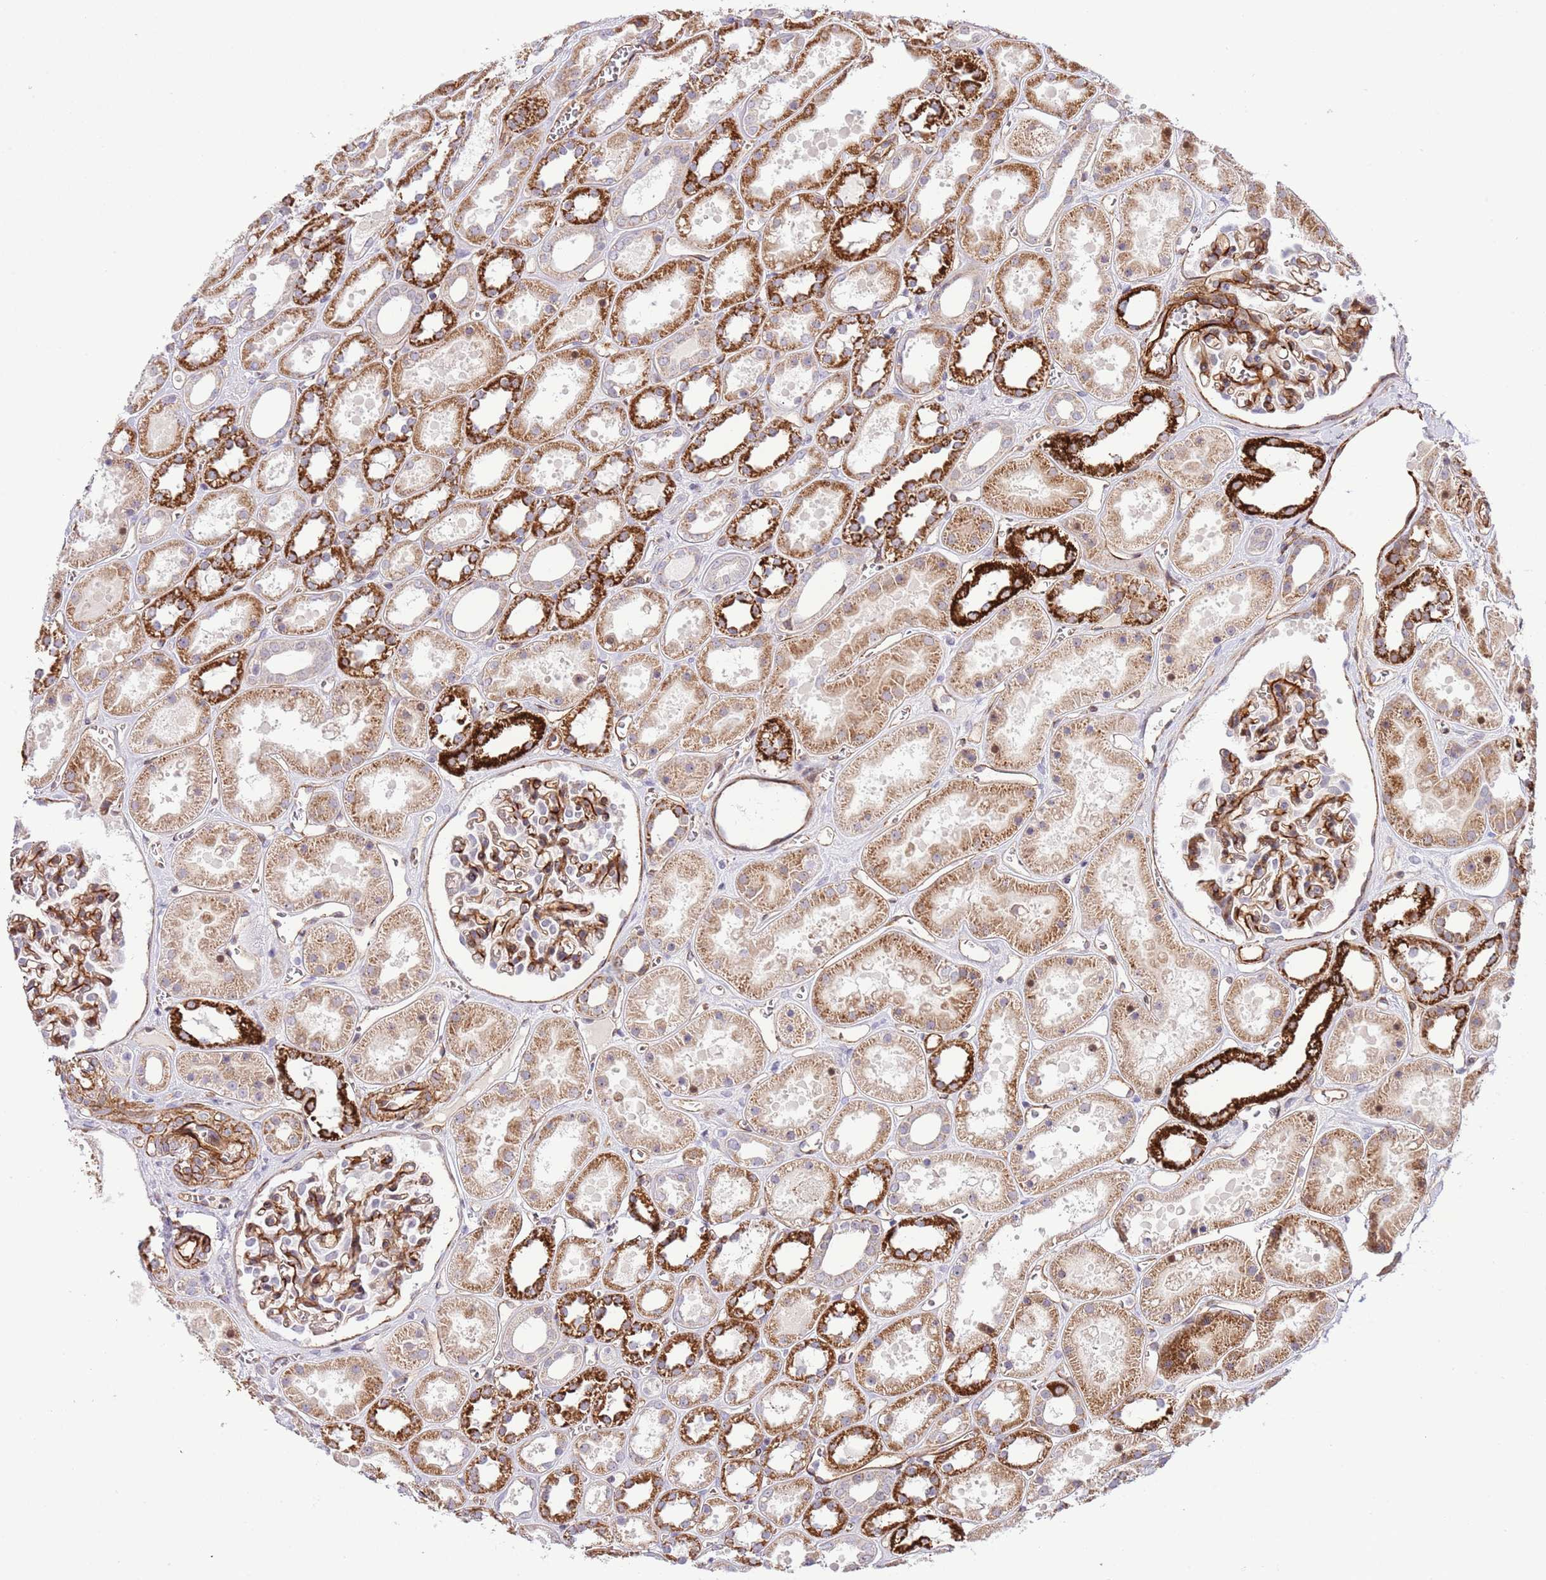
{"staining": {"intensity": "moderate", "quantity": "25%-75%", "location": "cytoplasmic/membranous"}, "tissue": "kidney", "cell_type": "Cells in glomeruli", "image_type": "normal", "snomed": [{"axis": "morphology", "description": "Normal tissue, NOS"}, {"axis": "topography", "description": "Kidney"}], "caption": "This is an image of immunohistochemistry (IHC) staining of benign kidney, which shows moderate staining in the cytoplasmic/membranous of cells in glomeruli.", "gene": "NEK3", "patient": {"sex": "female", "age": 41}}